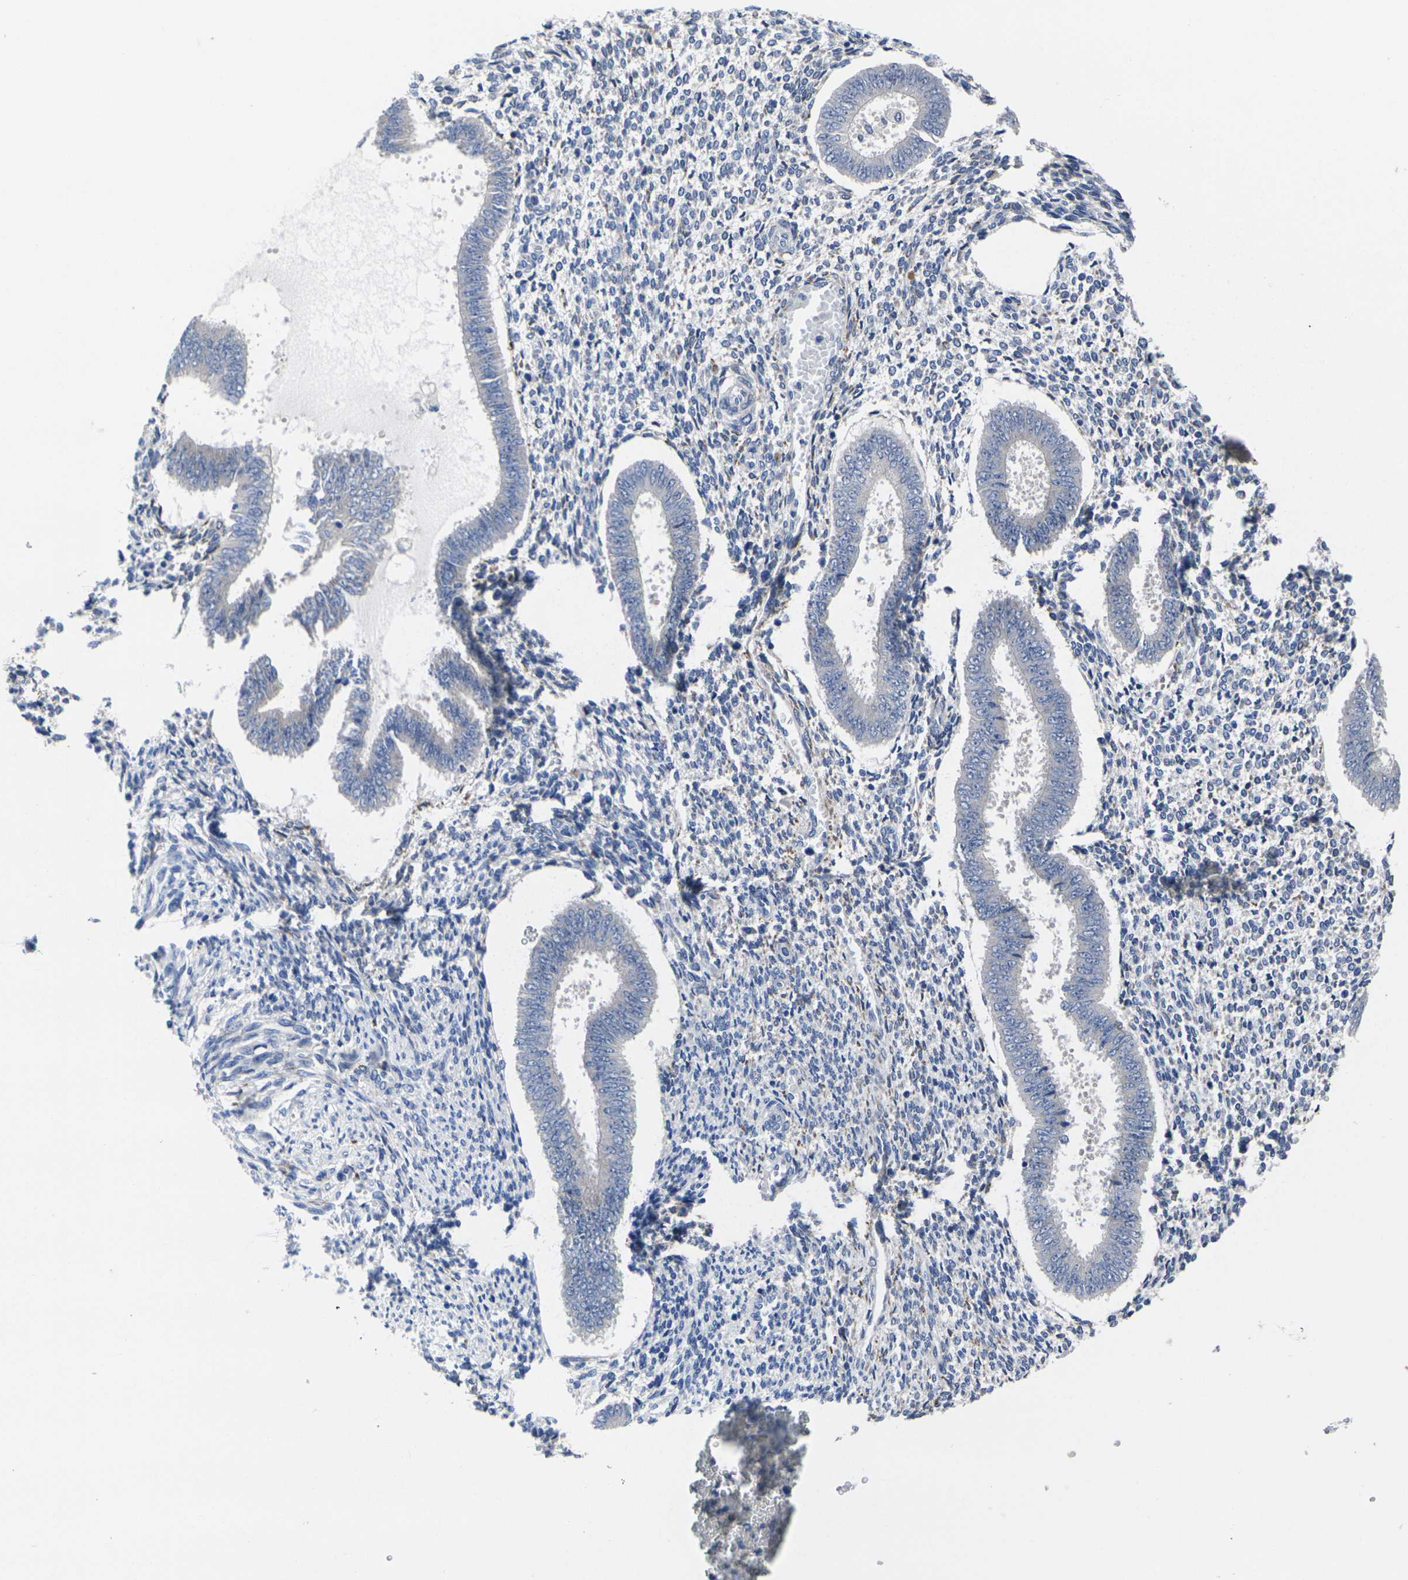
{"staining": {"intensity": "negative", "quantity": "none", "location": "none"}, "tissue": "endometrium", "cell_type": "Cells in endometrial stroma", "image_type": "normal", "snomed": [{"axis": "morphology", "description": "Normal tissue, NOS"}, {"axis": "topography", "description": "Endometrium"}], "caption": "The photomicrograph exhibits no significant expression in cells in endometrial stroma of endometrium.", "gene": "CYP2C8", "patient": {"sex": "female", "age": 35}}